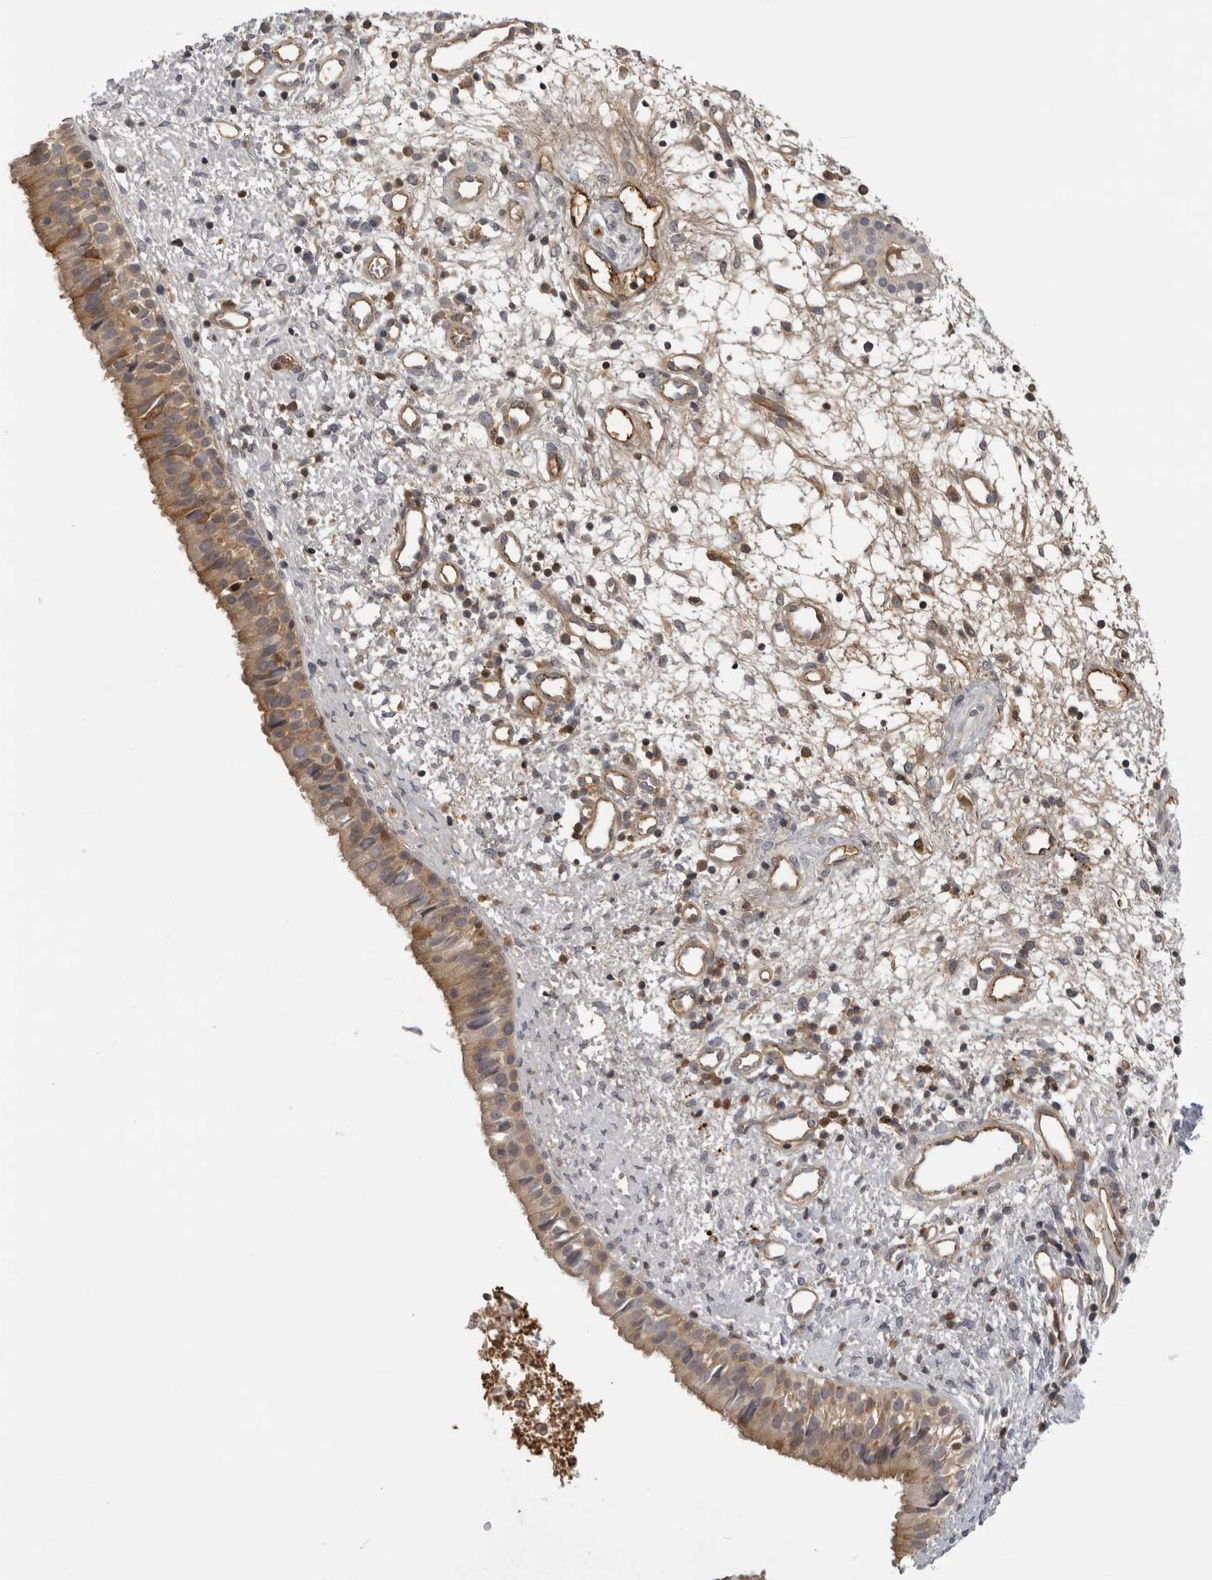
{"staining": {"intensity": "weak", "quantity": ">75%", "location": "cytoplasmic/membranous"}, "tissue": "nasopharynx", "cell_type": "Respiratory epithelial cells", "image_type": "normal", "snomed": [{"axis": "morphology", "description": "Normal tissue, NOS"}, {"axis": "topography", "description": "Nasopharynx"}], "caption": "Protein expression analysis of benign human nasopharynx reveals weak cytoplasmic/membranous expression in approximately >75% of respiratory epithelial cells.", "gene": "PLEKHF2", "patient": {"sex": "male", "age": 22}}